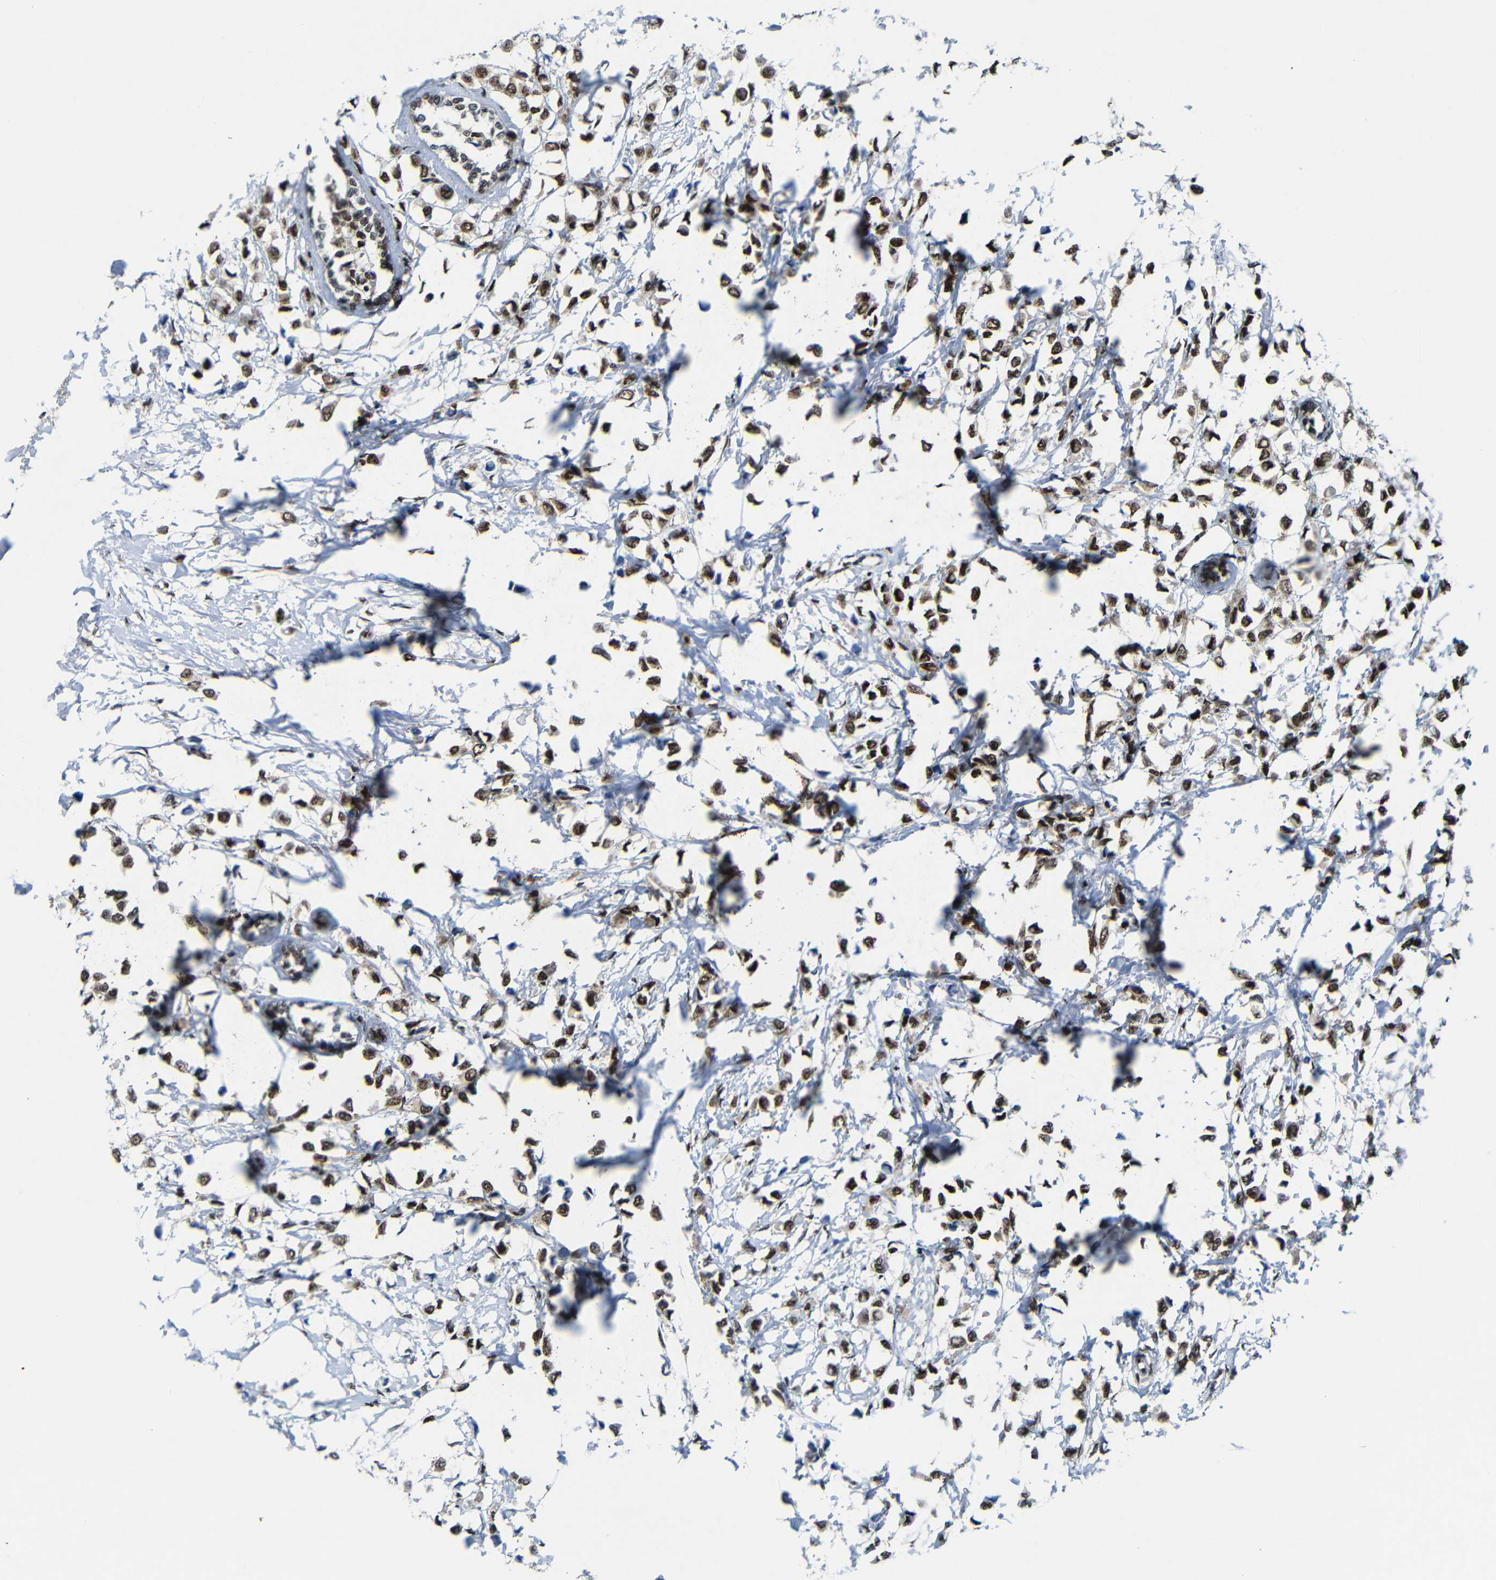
{"staining": {"intensity": "moderate", "quantity": ">75%", "location": "nuclear"}, "tissue": "breast cancer", "cell_type": "Tumor cells", "image_type": "cancer", "snomed": [{"axis": "morphology", "description": "Lobular carcinoma"}, {"axis": "topography", "description": "Breast"}], "caption": "This image exhibits immunohistochemistry staining of breast lobular carcinoma, with medium moderate nuclear expression in about >75% of tumor cells.", "gene": "PTBP1", "patient": {"sex": "female", "age": 51}}